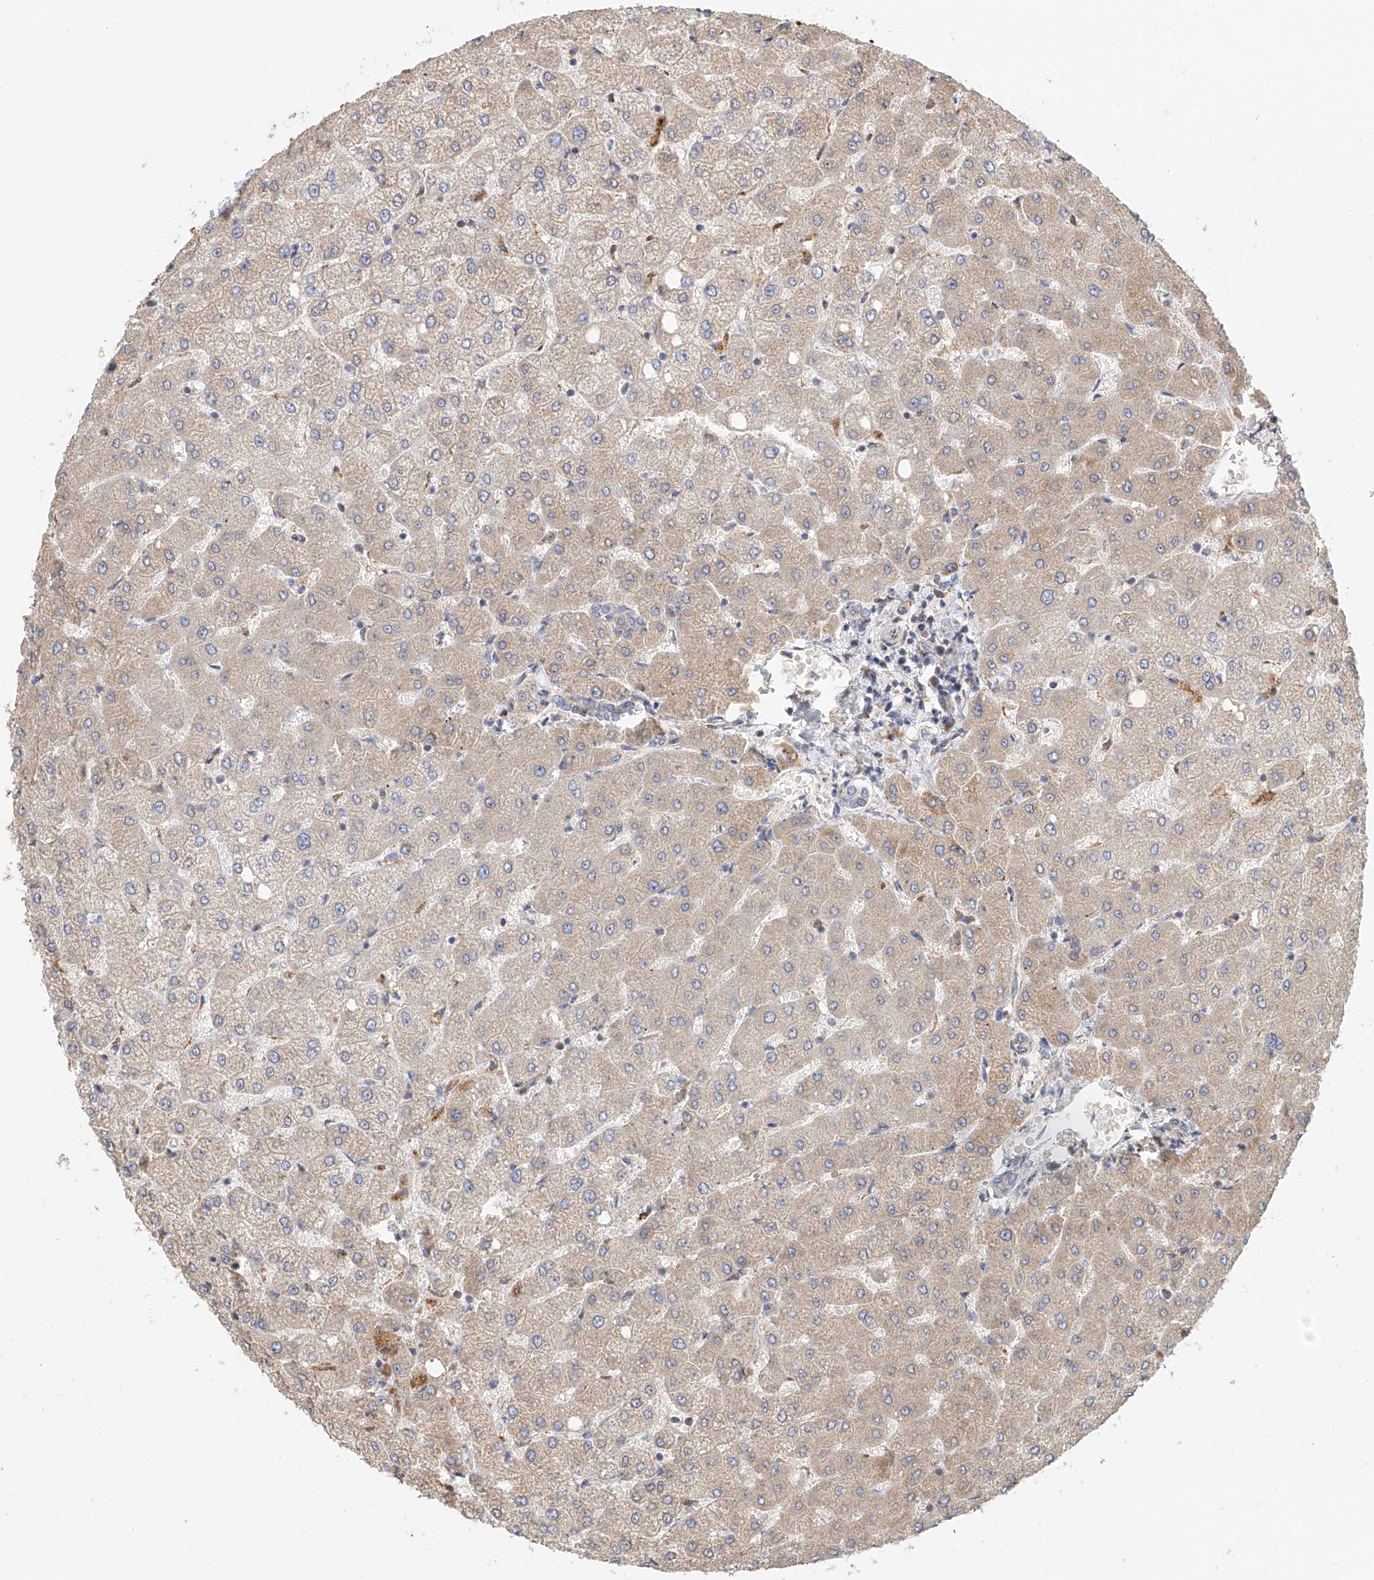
{"staining": {"intensity": "negative", "quantity": "none", "location": "none"}, "tissue": "liver", "cell_type": "Cholangiocytes", "image_type": "normal", "snomed": [{"axis": "morphology", "description": "Normal tissue, NOS"}, {"axis": "topography", "description": "Liver"}], "caption": "Unremarkable liver was stained to show a protein in brown. There is no significant expression in cholangiocytes. Brightfield microscopy of IHC stained with DAB (brown) and hematoxylin (blue), captured at high magnification.", "gene": "MCL1", "patient": {"sex": "female", "age": 54}}